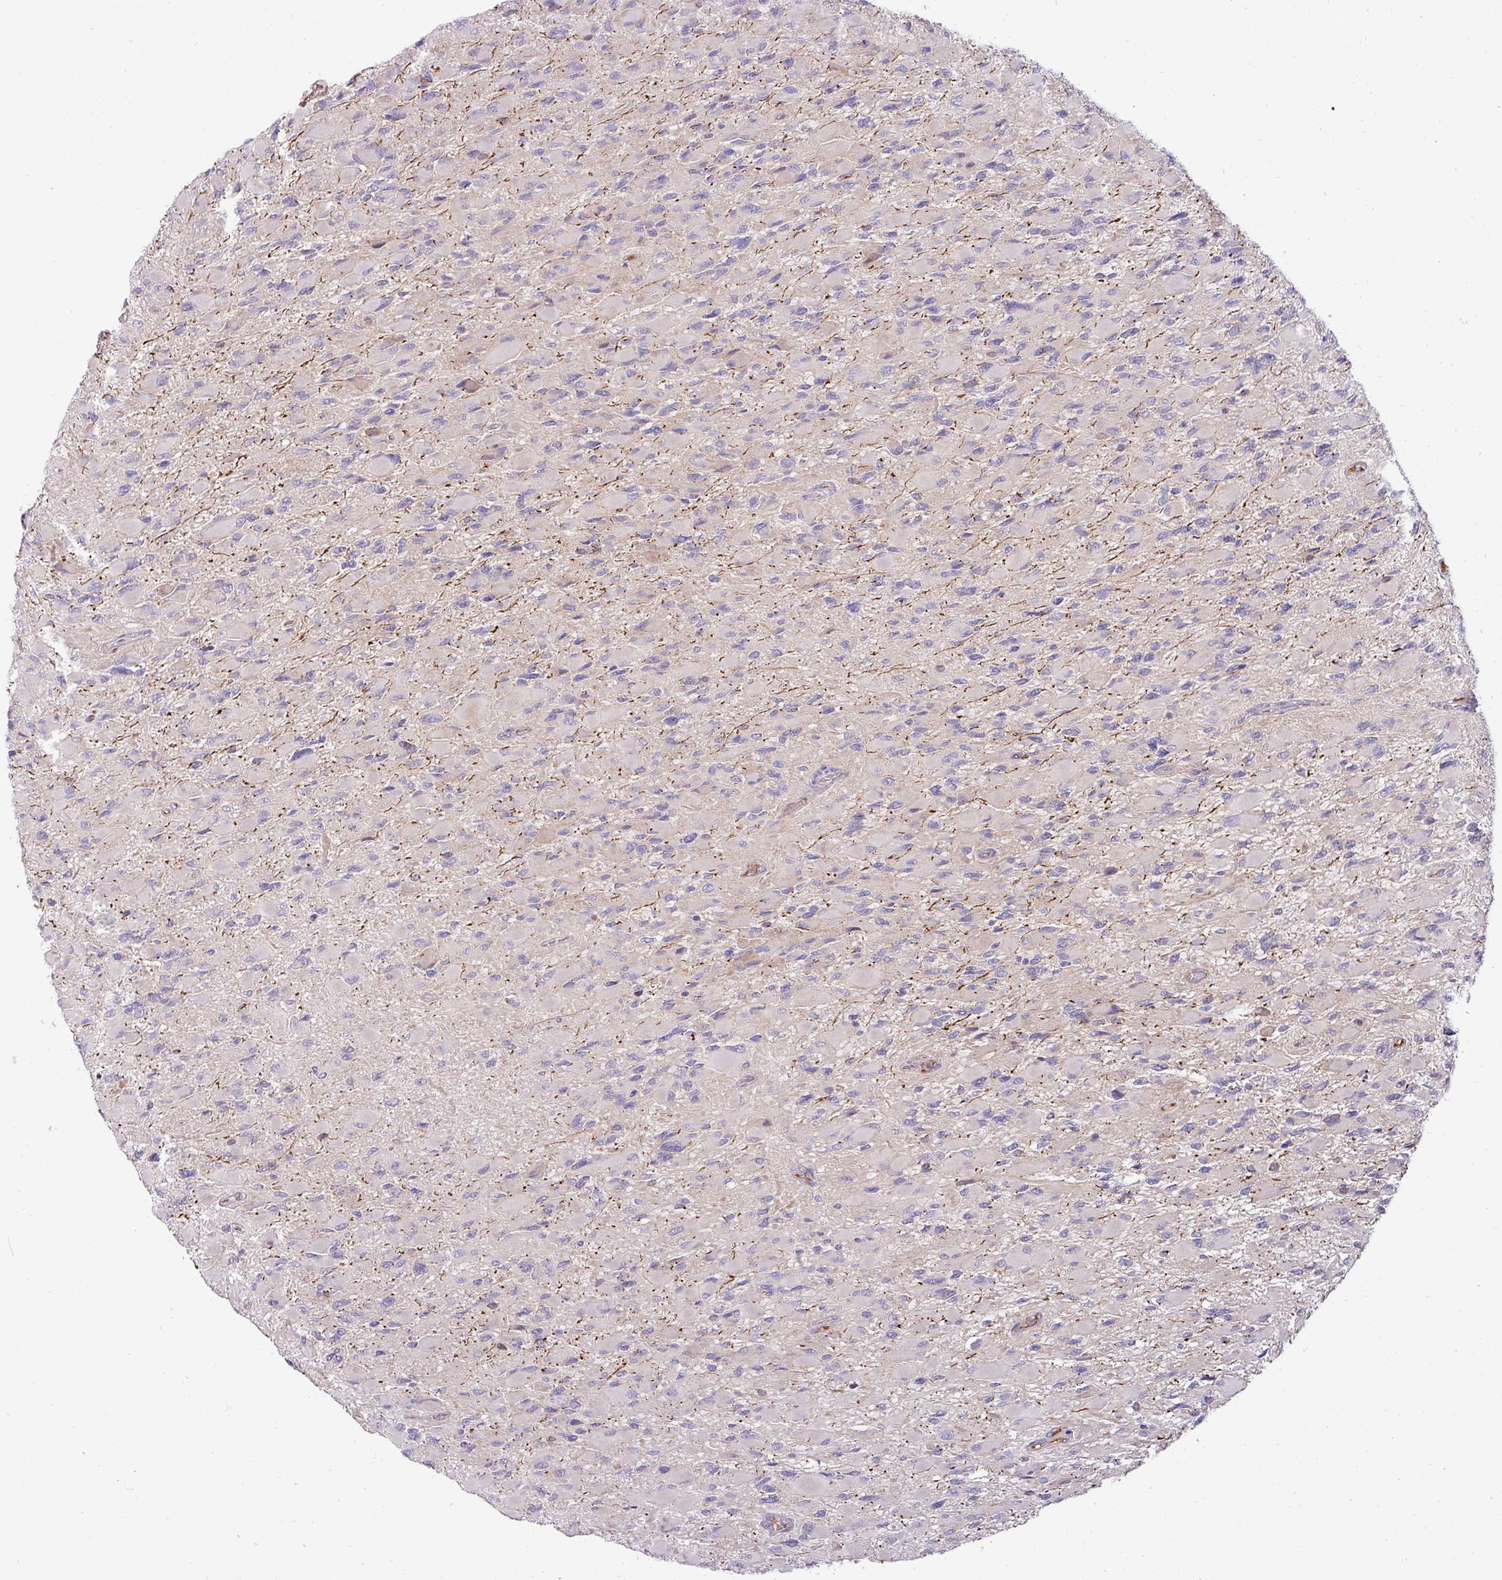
{"staining": {"intensity": "negative", "quantity": "none", "location": "none"}, "tissue": "glioma", "cell_type": "Tumor cells", "image_type": "cancer", "snomed": [{"axis": "morphology", "description": "Glioma, malignant, High grade"}, {"axis": "topography", "description": "Cerebral cortex"}], "caption": "This image is of glioma stained with immunohistochemistry to label a protein in brown with the nuclei are counter-stained blue. There is no staining in tumor cells.", "gene": "APOM", "patient": {"sex": "female", "age": 36}}